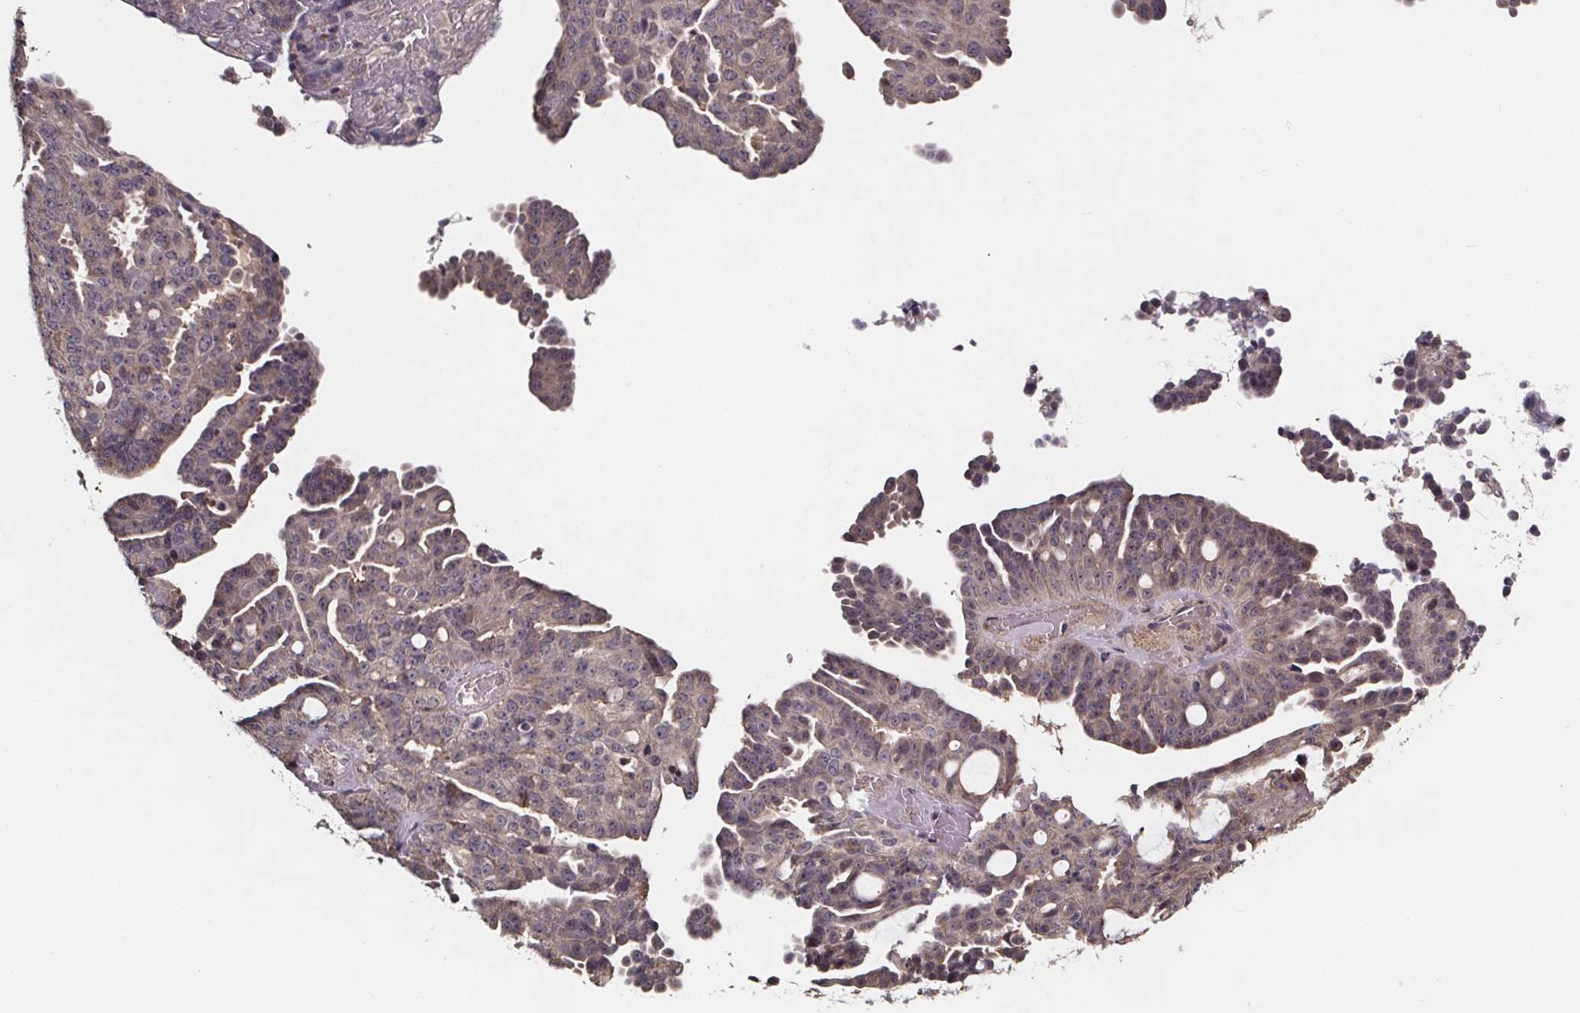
{"staining": {"intensity": "weak", "quantity": "<25%", "location": "cytoplasmic/membranous"}, "tissue": "ovarian cancer", "cell_type": "Tumor cells", "image_type": "cancer", "snomed": [{"axis": "morphology", "description": "Cystadenocarcinoma, serous, NOS"}, {"axis": "topography", "description": "Ovary"}], "caption": "A photomicrograph of ovarian cancer stained for a protein reveals no brown staining in tumor cells.", "gene": "SMIM1", "patient": {"sex": "female", "age": 71}}